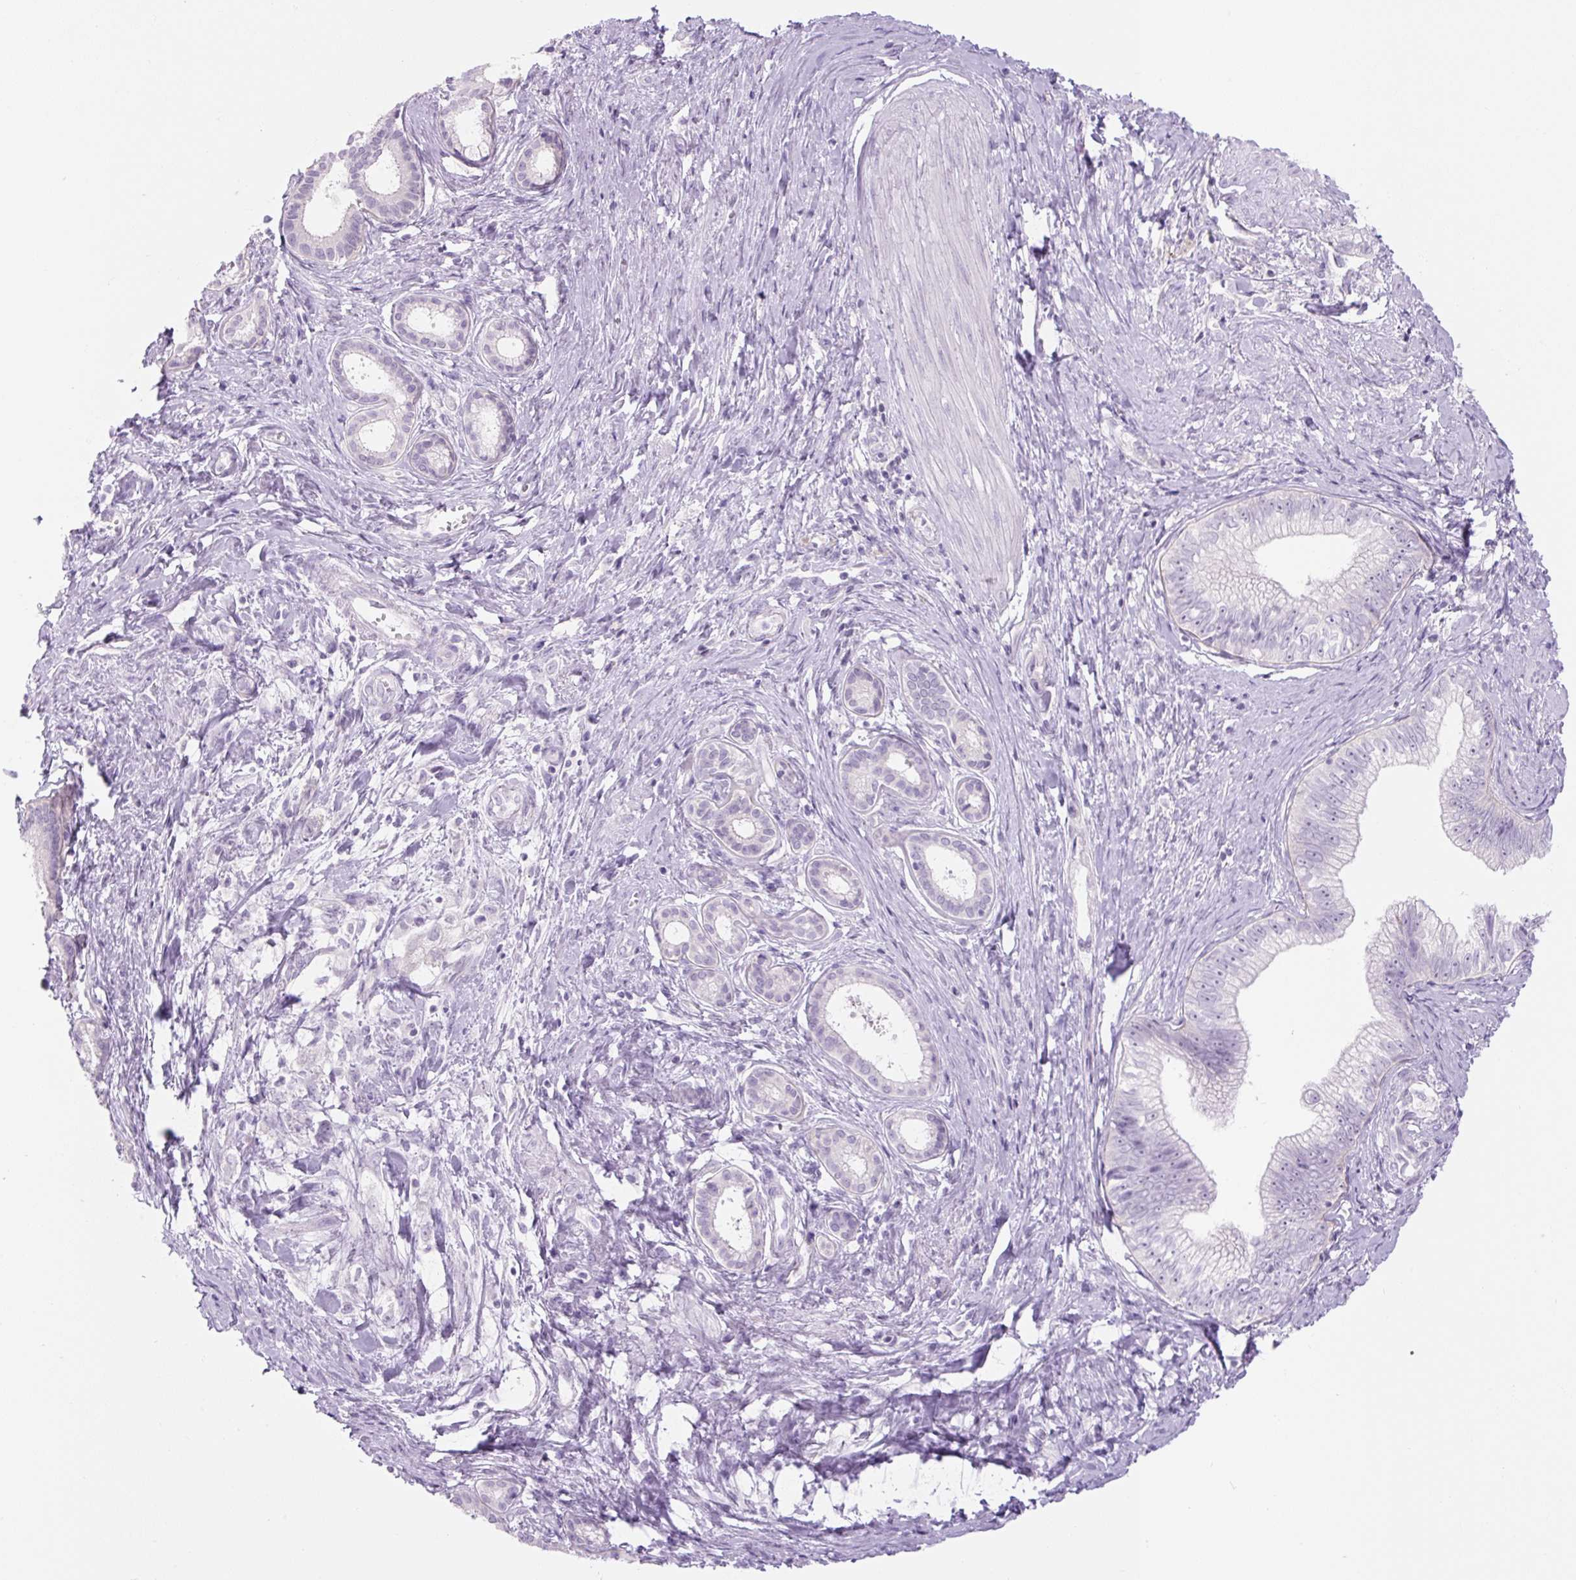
{"staining": {"intensity": "negative", "quantity": "none", "location": "none"}, "tissue": "pancreatic cancer", "cell_type": "Tumor cells", "image_type": "cancer", "snomed": [{"axis": "morphology", "description": "Adenocarcinoma, NOS"}, {"axis": "topography", "description": "Pancreas"}], "caption": "Tumor cells show no significant protein staining in pancreatic cancer (adenocarcinoma).", "gene": "COL9A2", "patient": {"sex": "male", "age": 70}}